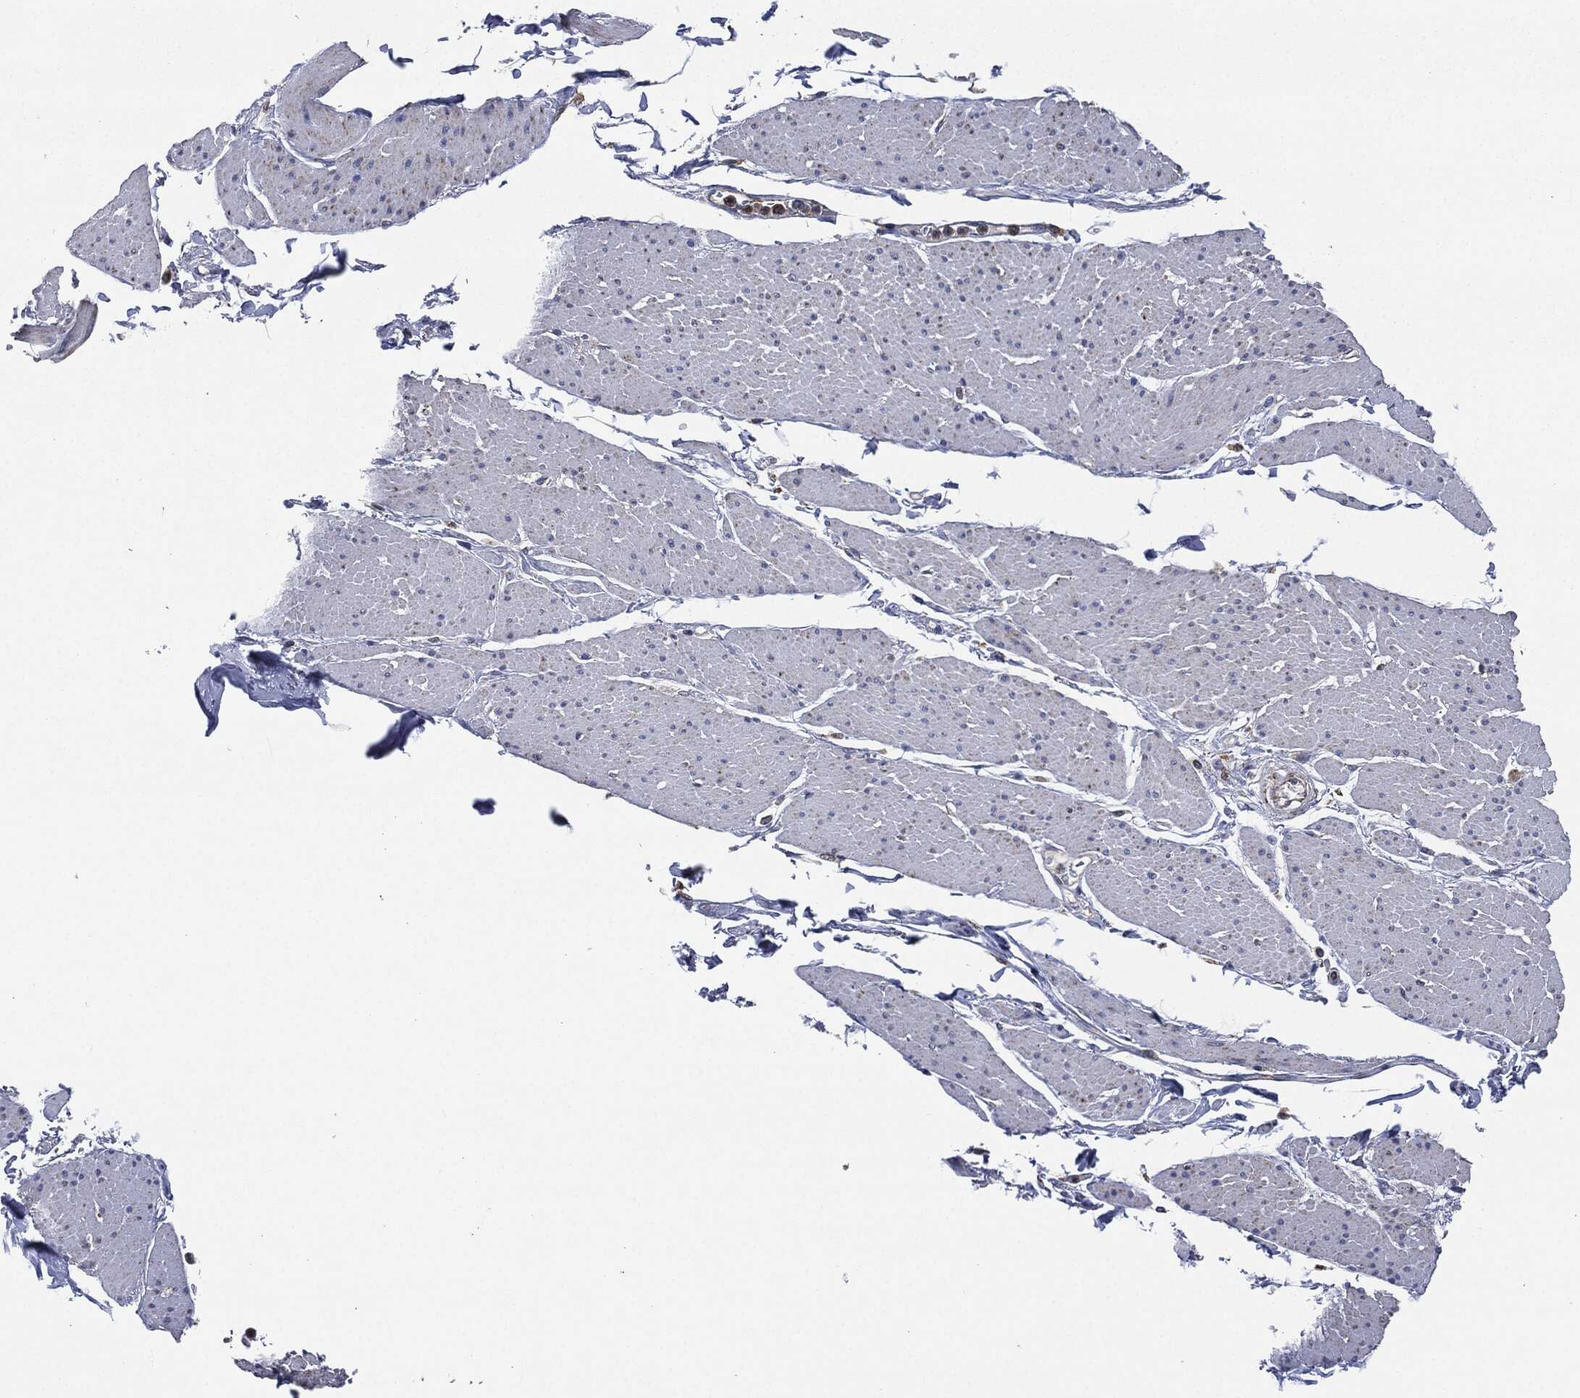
{"staining": {"intensity": "negative", "quantity": "none", "location": "none"}, "tissue": "smooth muscle", "cell_type": "Smooth muscle cells", "image_type": "normal", "snomed": [{"axis": "morphology", "description": "Normal tissue, NOS"}, {"axis": "topography", "description": "Smooth muscle"}, {"axis": "topography", "description": "Anal"}], "caption": "Immunohistochemistry micrograph of normal smooth muscle: smooth muscle stained with DAB reveals no significant protein positivity in smooth muscle cells. (DAB (3,3'-diaminobenzidine) IHC with hematoxylin counter stain).", "gene": "NDUFV2", "patient": {"sex": "male", "age": 83}}